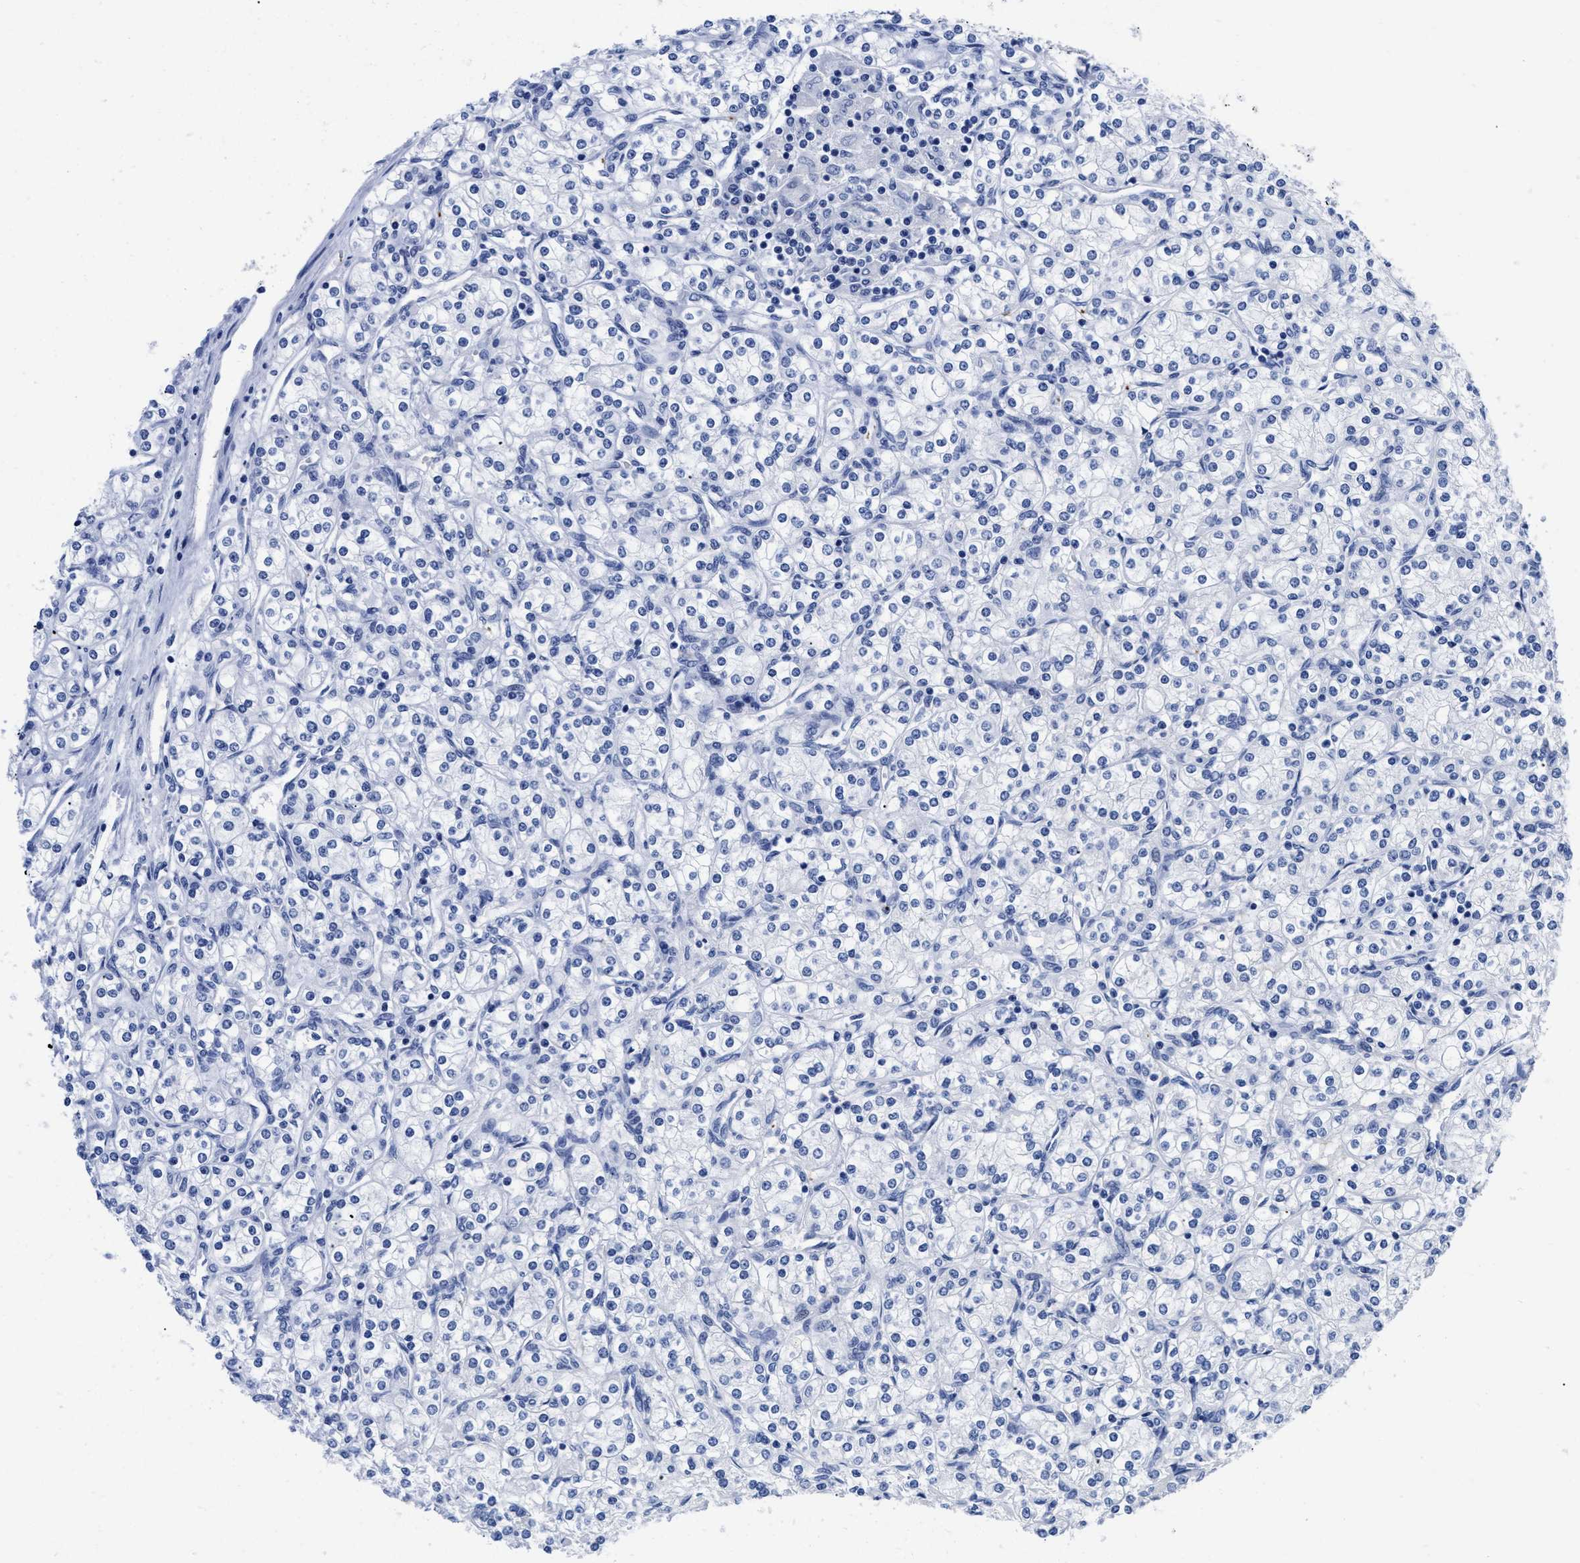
{"staining": {"intensity": "negative", "quantity": "none", "location": "none"}, "tissue": "renal cancer", "cell_type": "Tumor cells", "image_type": "cancer", "snomed": [{"axis": "morphology", "description": "Adenocarcinoma, NOS"}, {"axis": "topography", "description": "Kidney"}], "caption": "A high-resolution histopathology image shows IHC staining of renal cancer, which shows no significant expression in tumor cells.", "gene": "TREML1", "patient": {"sex": "male", "age": 77}}